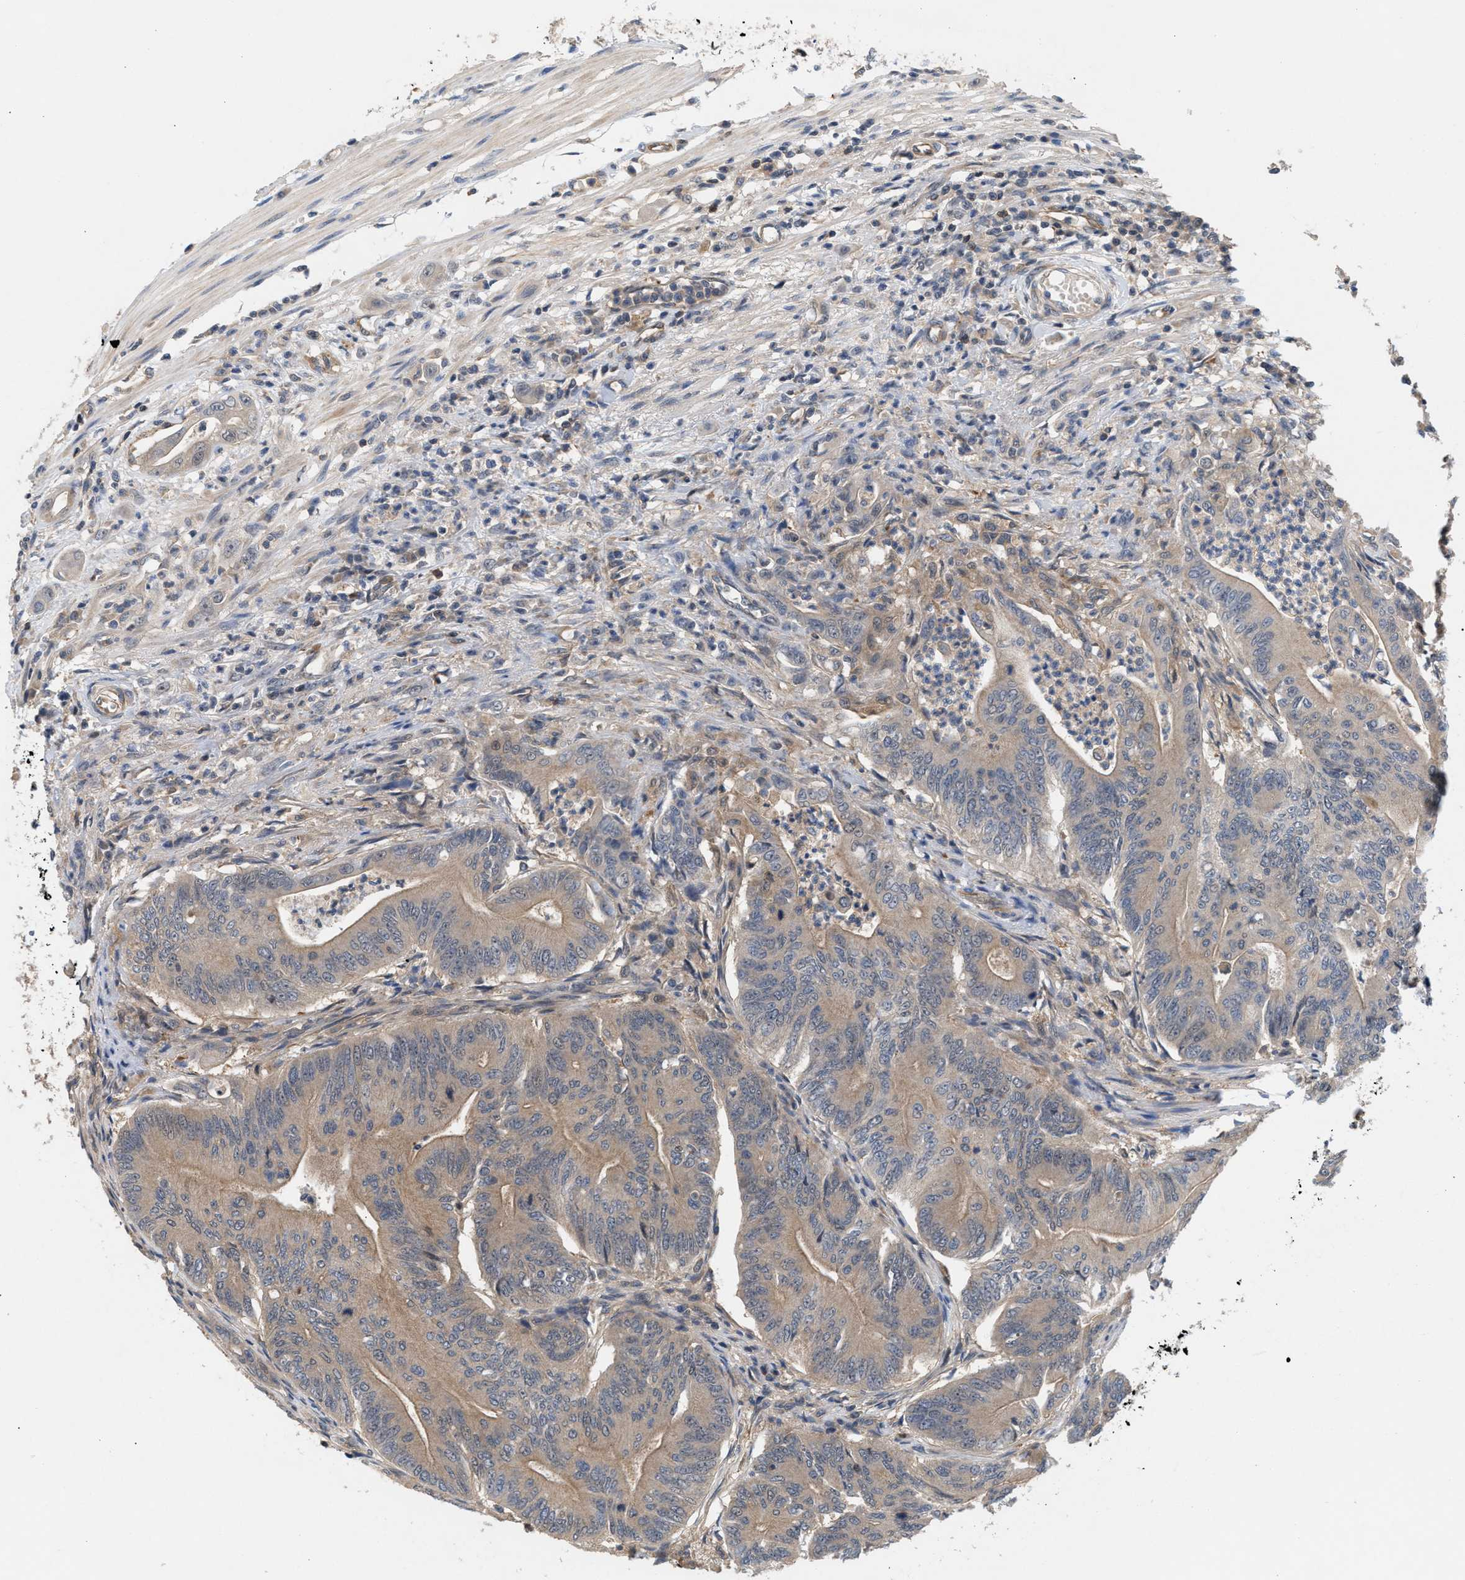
{"staining": {"intensity": "weak", "quantity": "25%-75%", "location": "cytoplasmic/membranous"}, "tissue": "colorectal cancer", "cell_type": "Tumor cells", "image_type": "cancer", "snomed": [{"axis": "morphology", "description": "Adenoma, NOS"}, {"axis": "morphology", "description": "Adenocarcinoma, NOS"}, {"axis": "topography", "description": "Colon"}], "caption": "Immunohistochemical staining of human colorectal cancer (adenoma) reveals low levels of weak cytoplasmic/membranous protein positivity in approximately 25%-75% of tumor cells. (DAB (3,3'-diaminobenzidine) IHC with brightfield microscopy, high magnification).", "gene": "GLOD4", "patient": {"sex": "male", "age": 79}}